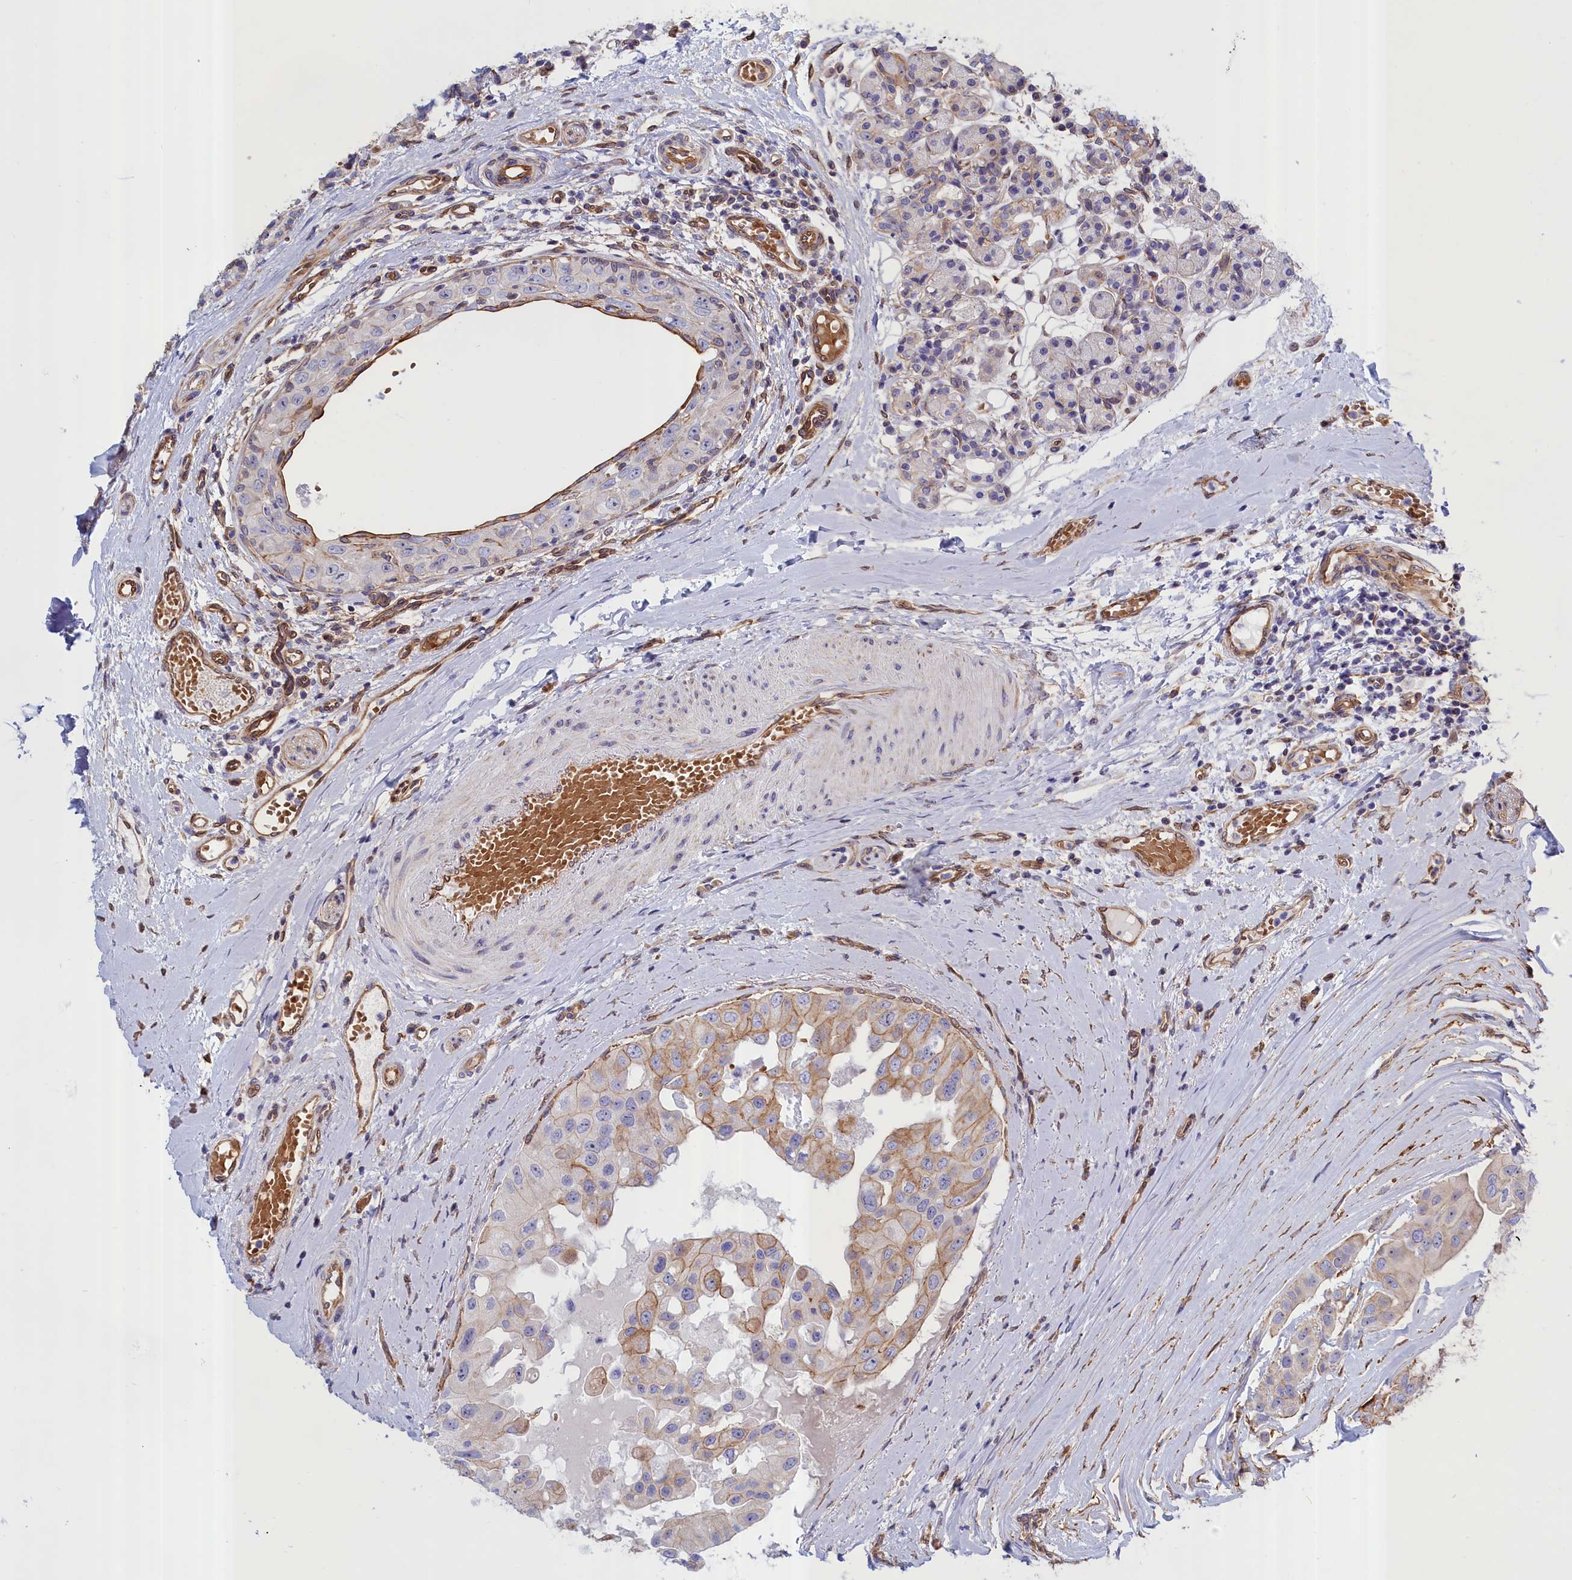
{"staining": {"intensity": "moderate", "quantity": "<25%", "location": "cytoplasmic/membranous"}, "tissue": "head and neck cancer", "cell_type": "Tumor cells", "image_type": "cancer", "snomed": [{"axis": "morphology", "description": "Adenocarcinoma, NOS"}, {"axis": "morphology", "description": "Adenocarcinoma, metastatic, NOS"}, {"axis": "topography", "description": "Head-Neck"}], "caption": "About <25% of tumor cells in head and neck cancer (metastatic adenocarcinoma) show moderate cytoplasmic/membranous protein staining as visualized by brown immunohistochemical staining.", "gene": "ABCC12", "patient": {"sex": "male", "age": 75}}